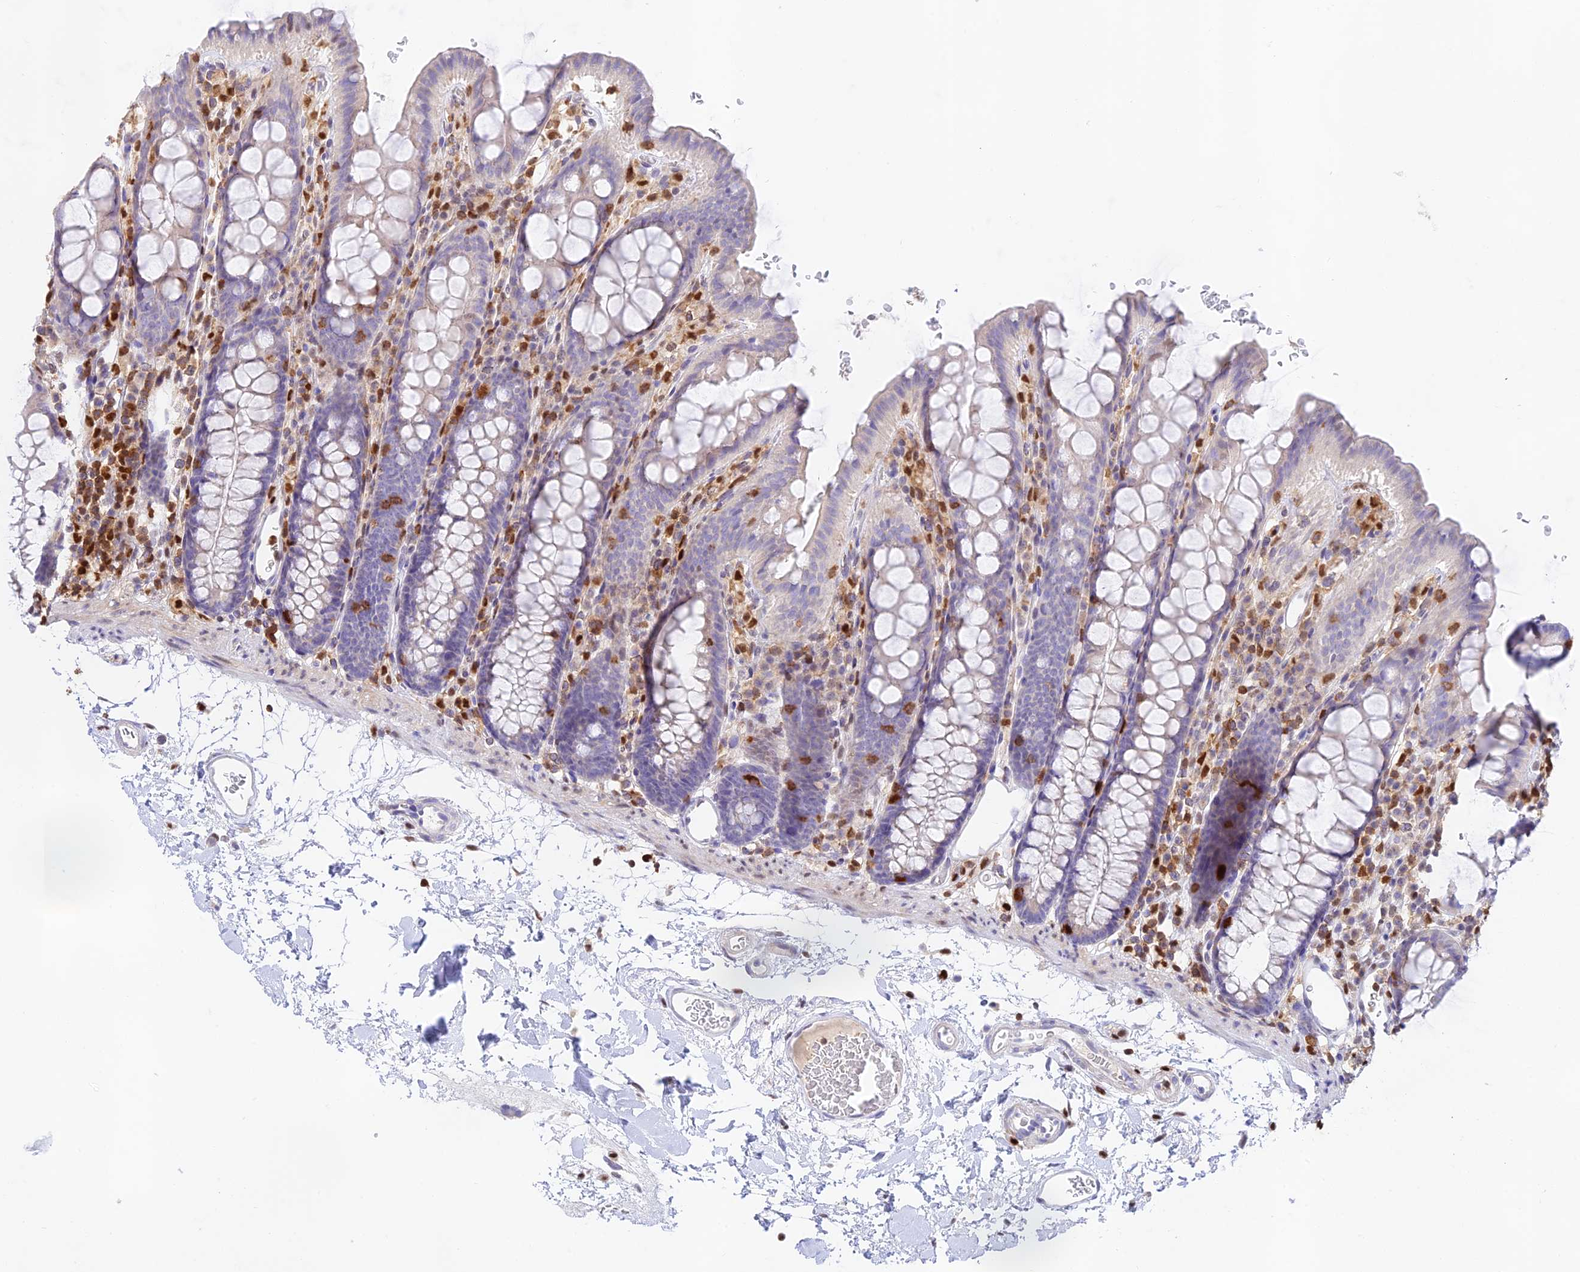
{"staining": {"intensity": "negative", "quantity": "none", "location": "none"}, "tissue": "colon", "cell_type": "Endothelial cells", "image_type": "normal", "snomed": [{"axis": "morphology", "description": "Normal tissue, NOS"}, {"axis": "topography", "description": "Colon"}], "caption": "Colon was stained to show a protein in brown. There is no significant staining in endothelial cells. The staining was performed using DAB to visualize the protein expression in brown, while the nuclei were stained in blue with hematoxylin (Magnification: 20x).", "gene": "DENND1C", "patient": {"sex": "male", "age": 75}}